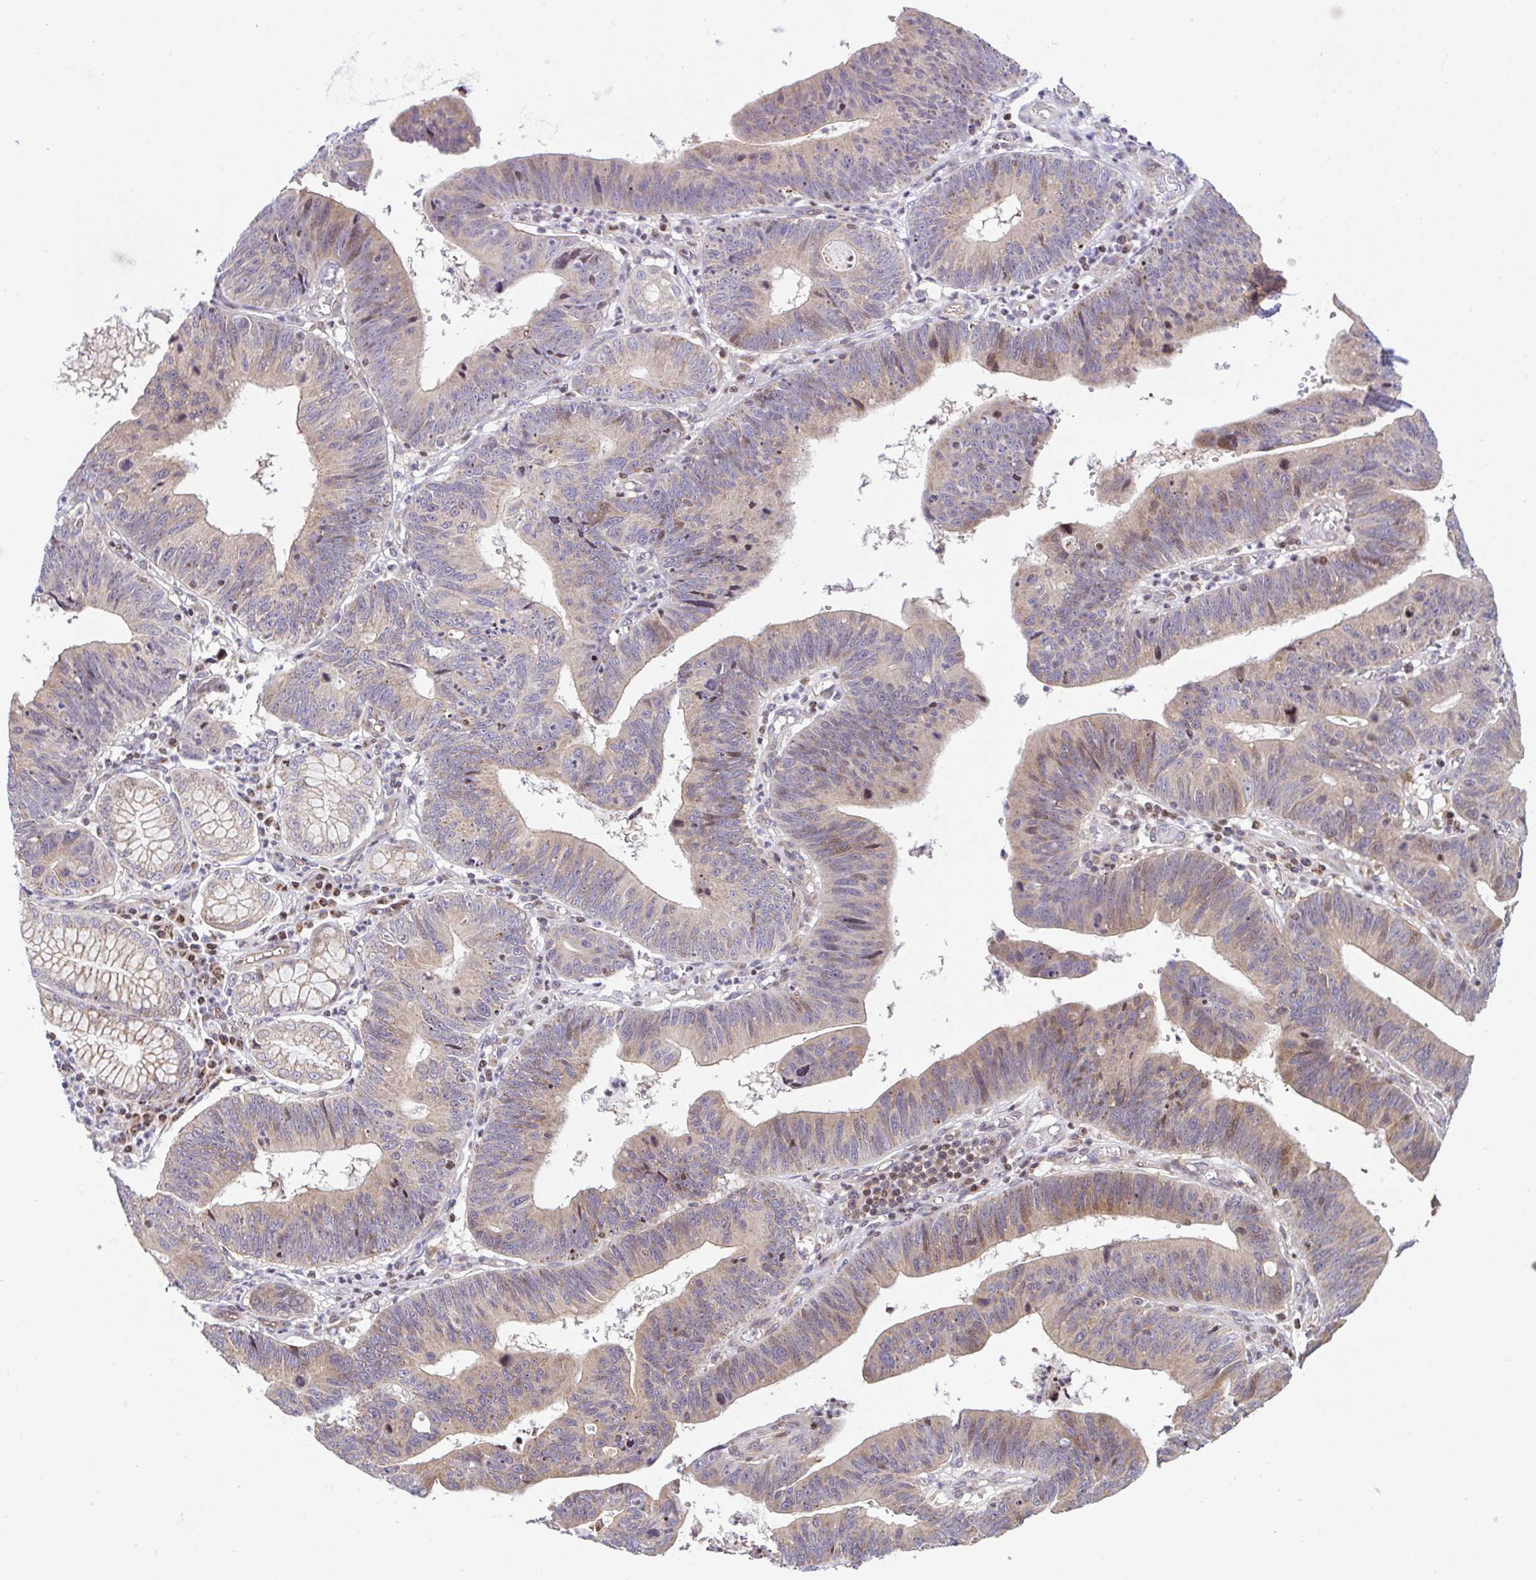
{"staining": {"intensity": "moderate", "quantity": "<25%", "location": "cytoplasmic/membranous"}, "tissue": "stomach cancer", "cell_type": "Tumor cells", "image_type": "cancer", "snomed": [{"axis": "morphology", "description": "Adenocarcinoma, NOS"}, {"axis": "topography", "description": "Stomach"}], "caption": "An immunohistochemistry (IHC) micrograph of neoplastic tissue is shown. Protein staining in brown labels moderate cytoplasmic/membranous positivity in stomach adenocarcinoma within tumor cells.", "gene": "FIGNL1", "patient": {"sex": "male", "age": 59}}